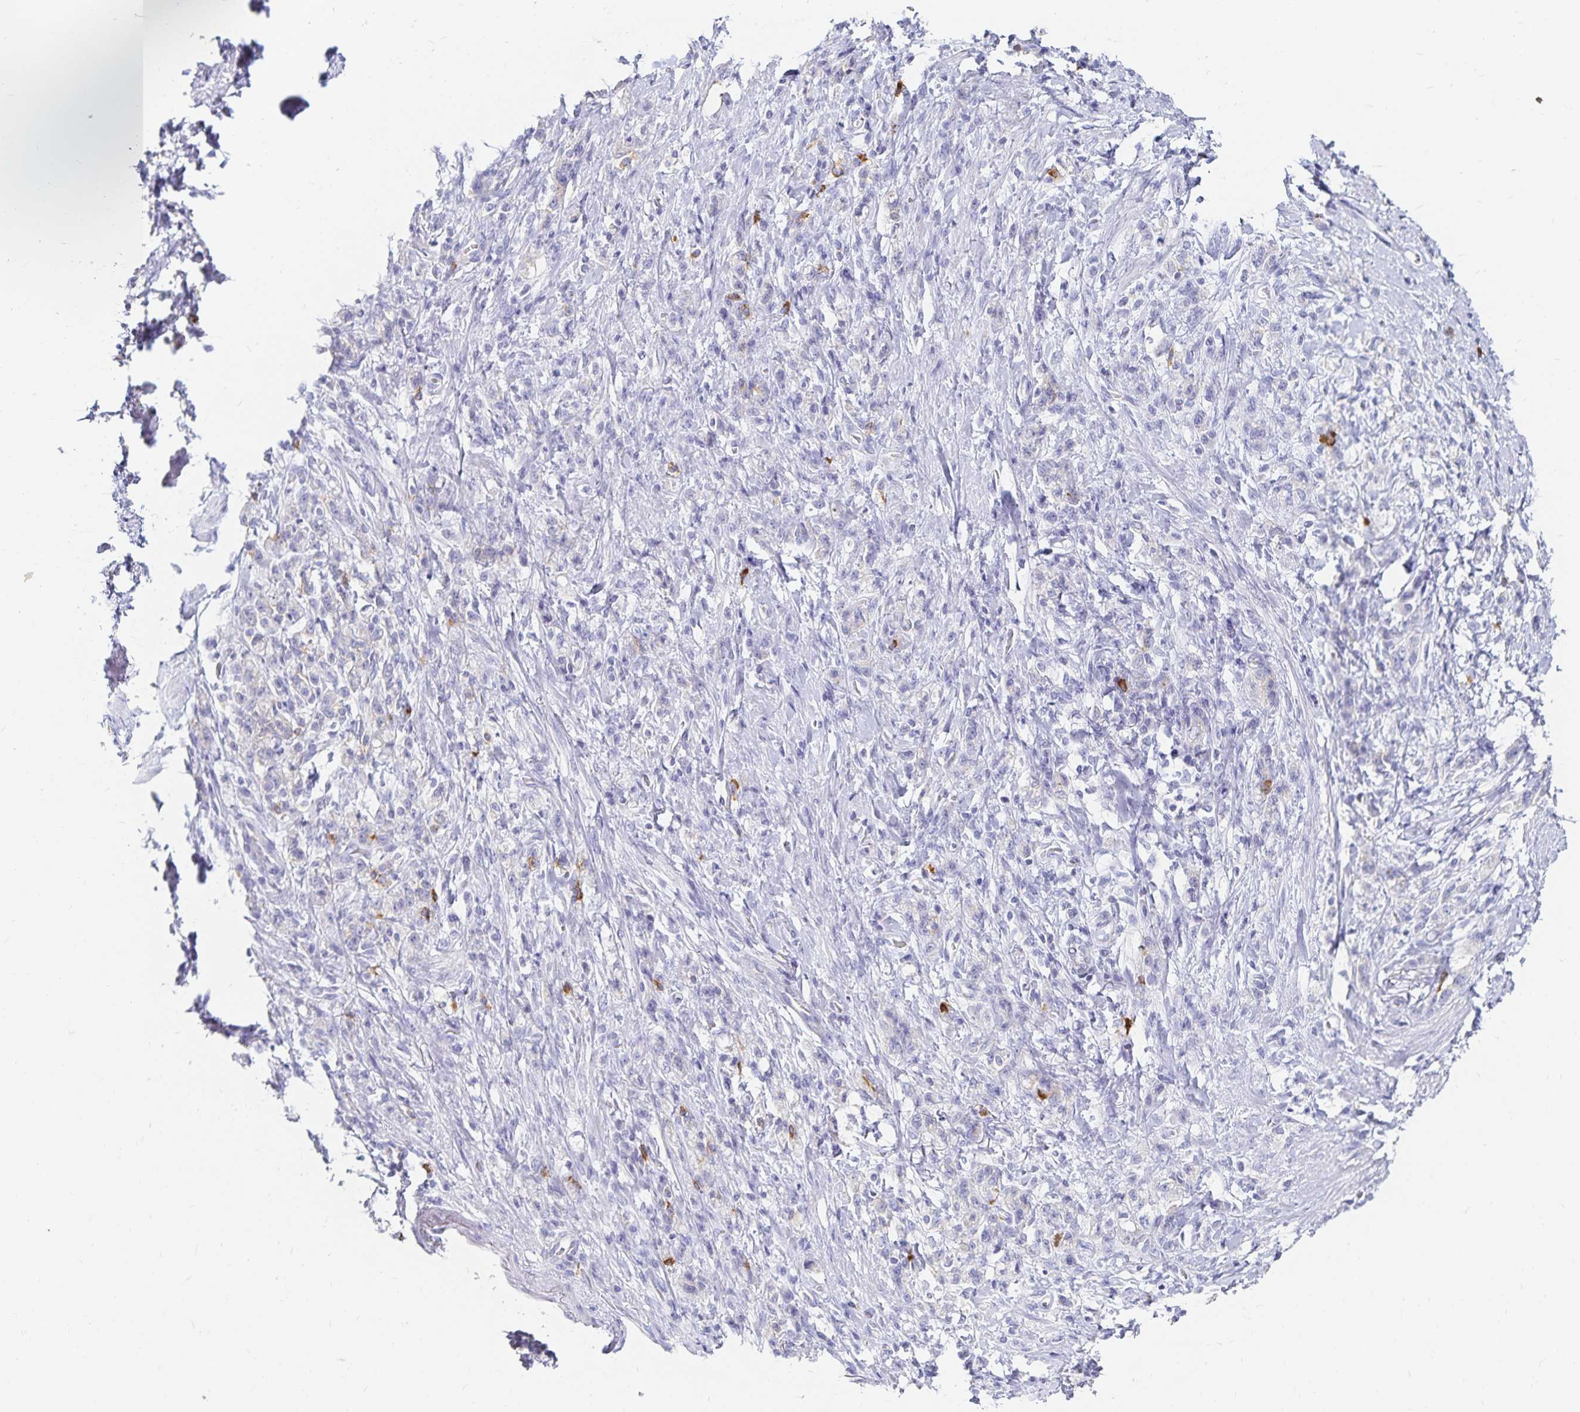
{"staining": {"intensity": "negative", "quantity": "none", "location": "none"}, "tissue": "stomach cancer", "cell_type": "Tumor cells", "image_type": "cancer", "snomed": [{"axis": "morphology", "description": "Adenocarcinoma, NOS"}, {"axis": "topography", "description": "Stomach"}], "caption": "Immunohistochemical staining of stomach cancer reveals no significant expression in tumor cells.", "gene": "TNIP1", "patient": {"sex": "male", "age": 77}}